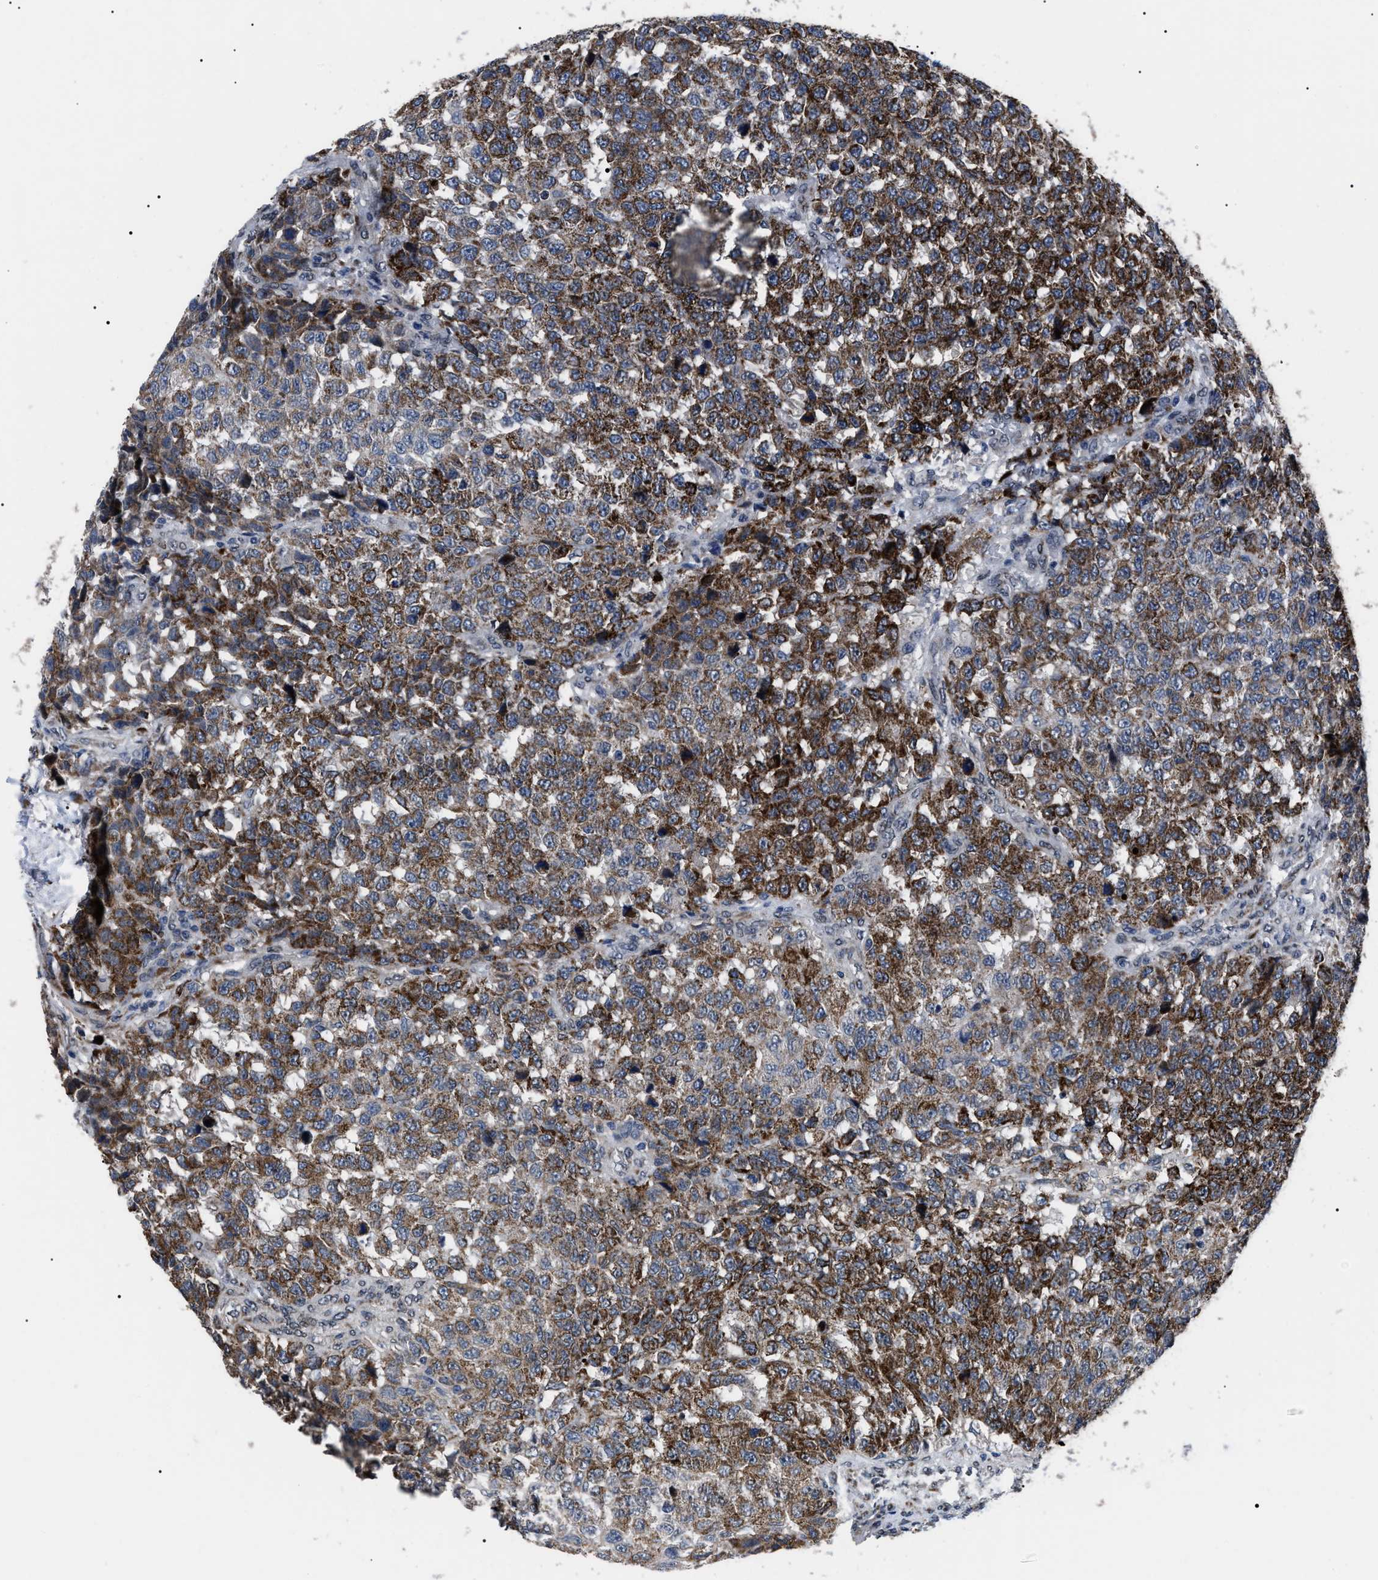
{"staining": {"intensity": "moderate", "quantity": ">75%", "location": "cytoplasmic/membranous"}, "tissue": "testis cancer", "cell_type": "Tumor cells", "image_type": "cancer", "snomed": [{"axis": "morphology", "description": "Seminoma, NOS"}, {"axis": "topography", "description": "Testis"}], "caption": "Protein expression analysis of testis cancer (seminoma) demonstrates moderate cytoplasmic/membranous staining in about >75% of tumor cells.", "gene": "LRRC14", "patient": {"sex": "male", "age": 59}}